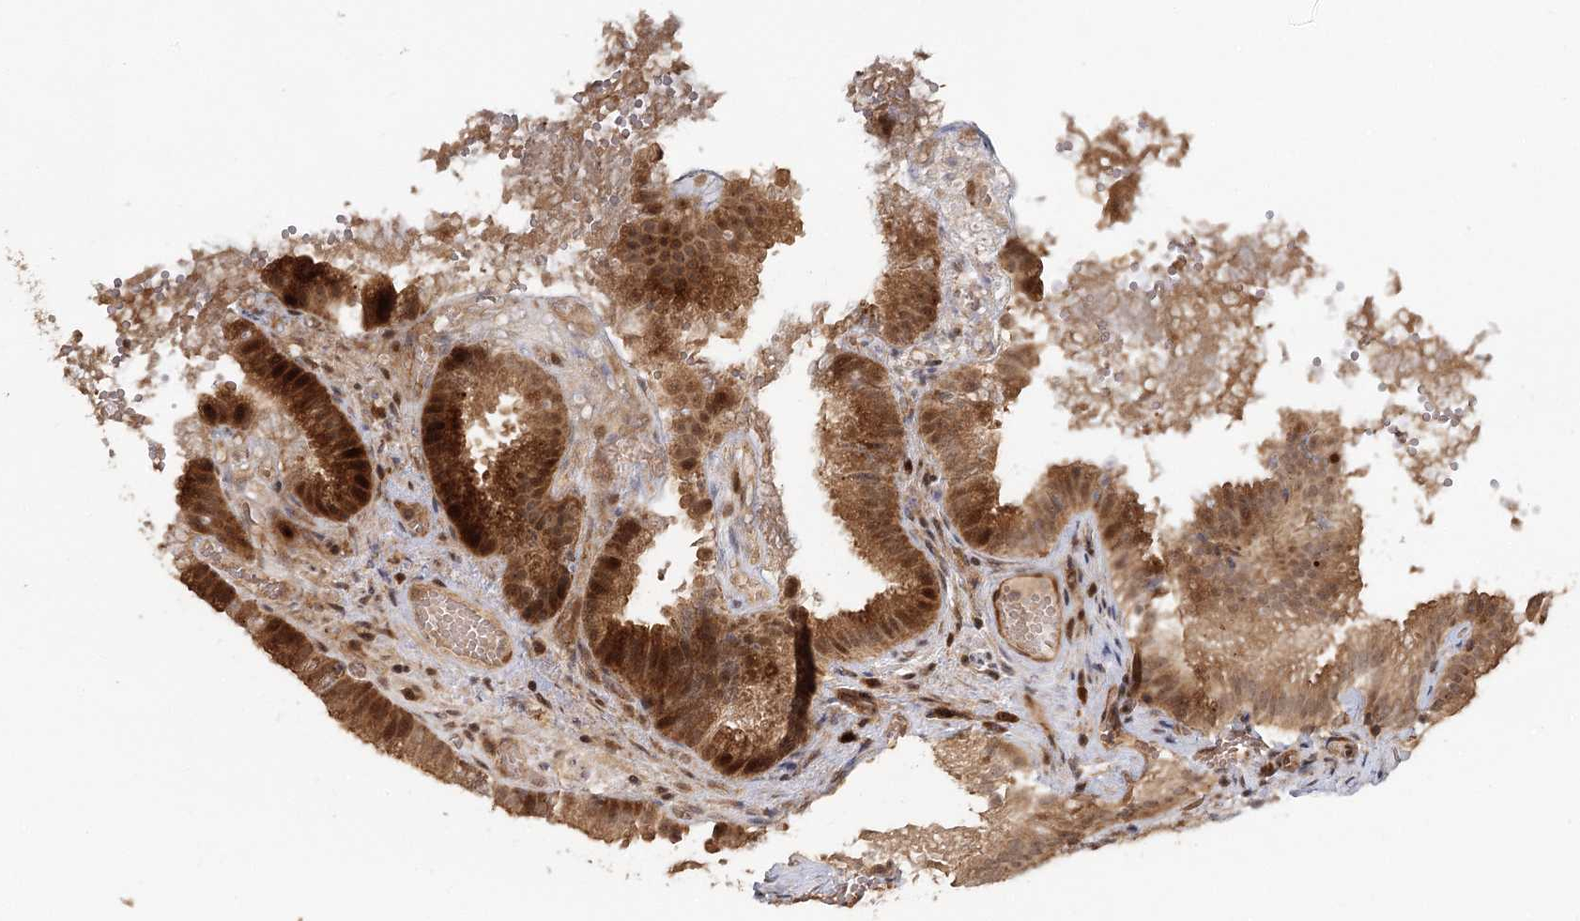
{"staining": {"intensity": "strong", "quantity": ">75%", "location": "cytoplasmic/membranous,nuclear"}, "tissue": "gallbladder", "cell_type": "Glandular cells", "image_type": "normal", "snomed": [{"axis": "morphology", "description": "Normal tissue, NOS"}, {"axis": "topography", "description": "Gallbladder"}], "caption": "Immunohistochemical staining of benign gallbladder demonstrates >75% levels of strong cytoplasmic/membranous,nuclear protein staining in about >75% of glandular cells. The protein of interest is shown in brown color, while the nuclei are stained blue.", "gene": "PIK3C2A", "patient": {"sex": "female", "age": 30}}